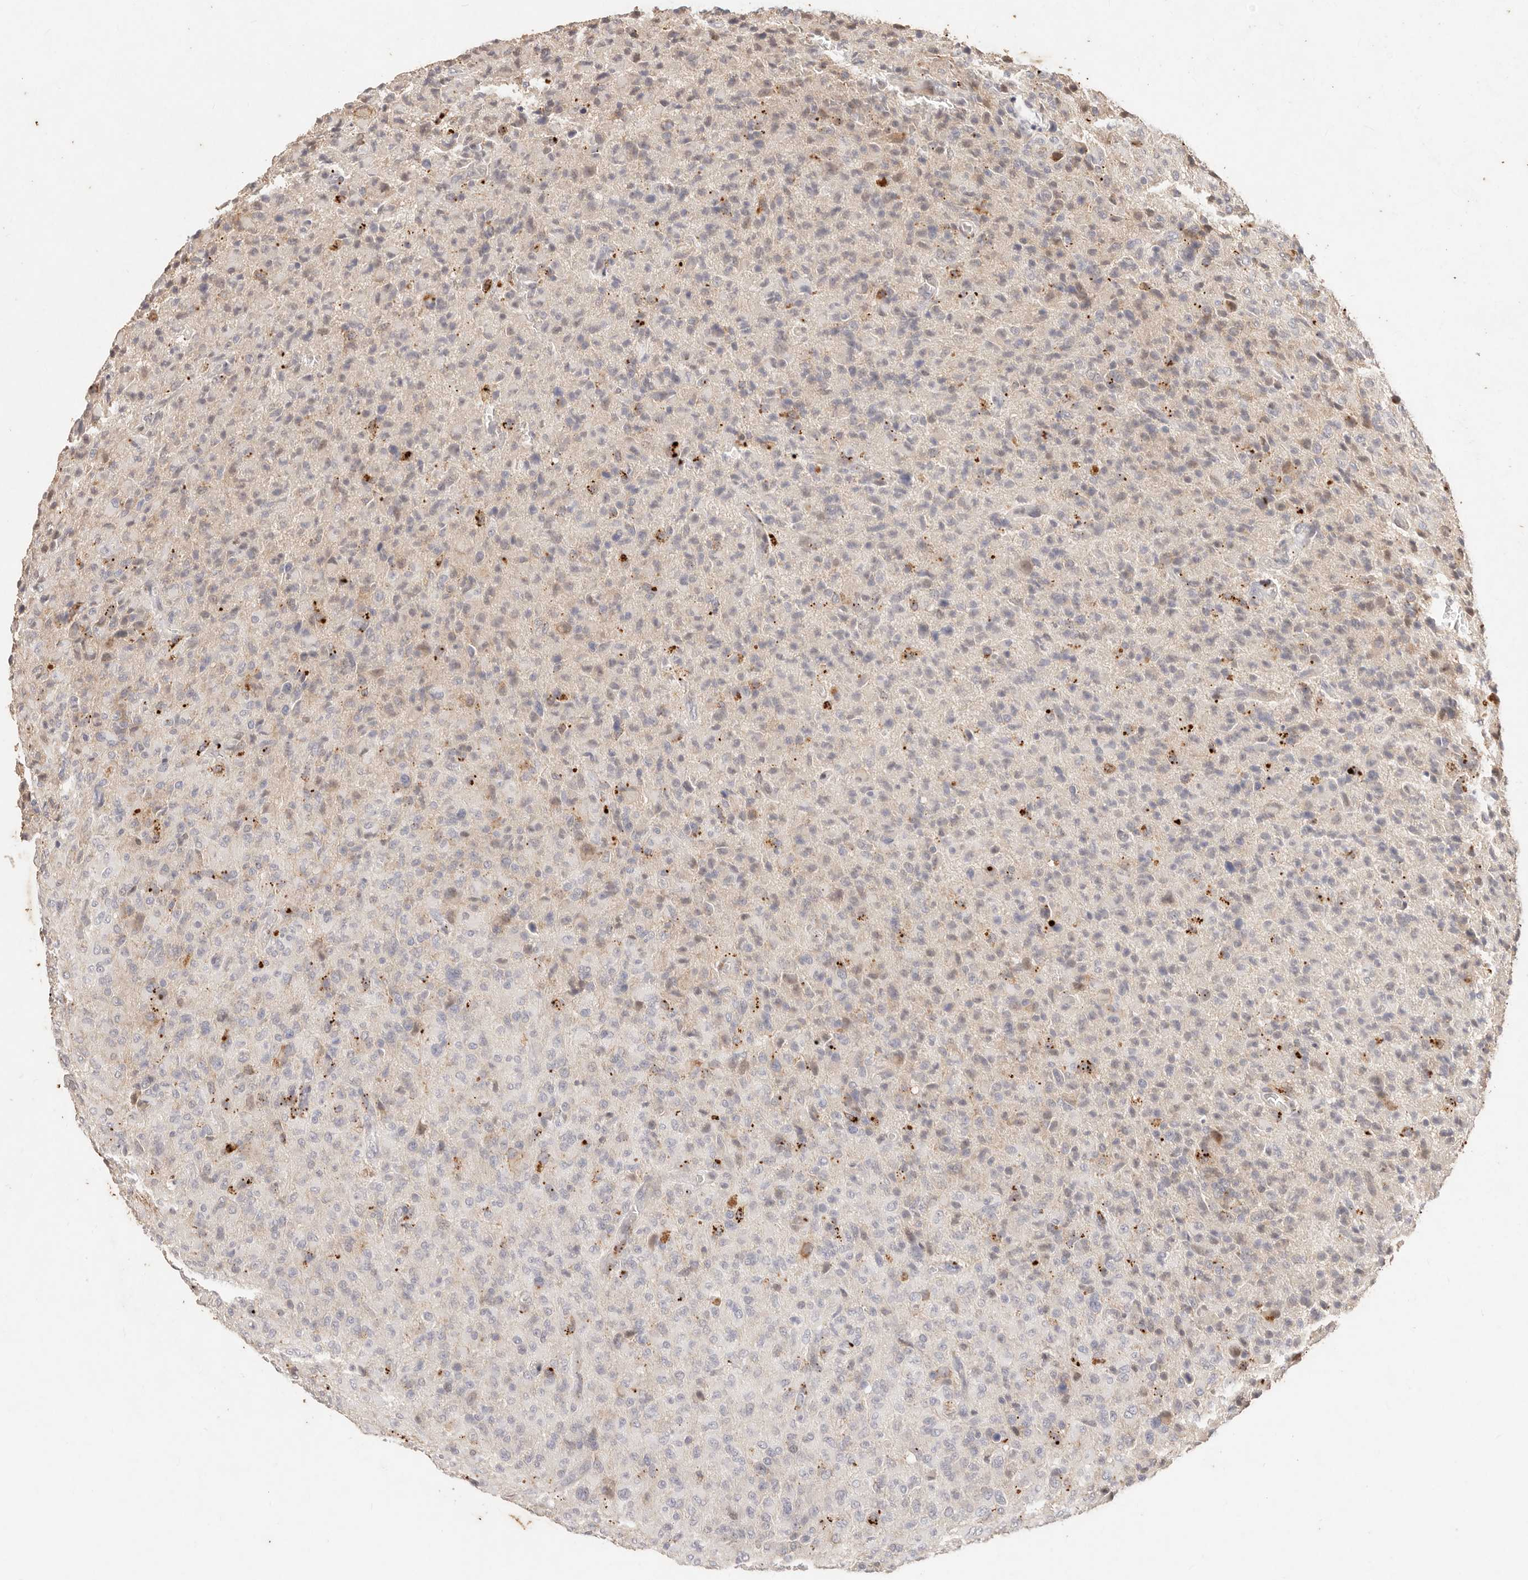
{"staining": {"intensity": "weak", "quantity": "<25%", "location": "cytoplasmic/membranous"}, "tissue": "glioma", "cell_type": "Tumor cells", "image_type": "cancer", "snomed": [{"axis": "morphology", "description": "Glioma, malignant, High grade"}, {"axis": "topography", "description": "Brain"}], "caption": "Malignant glioma (high-grade) stained for a protein using immunohistochemistry (IHC) displays no expression tumor cells.", "gene": "KIF9", "patient": {"sex": "female", "age": 57}}